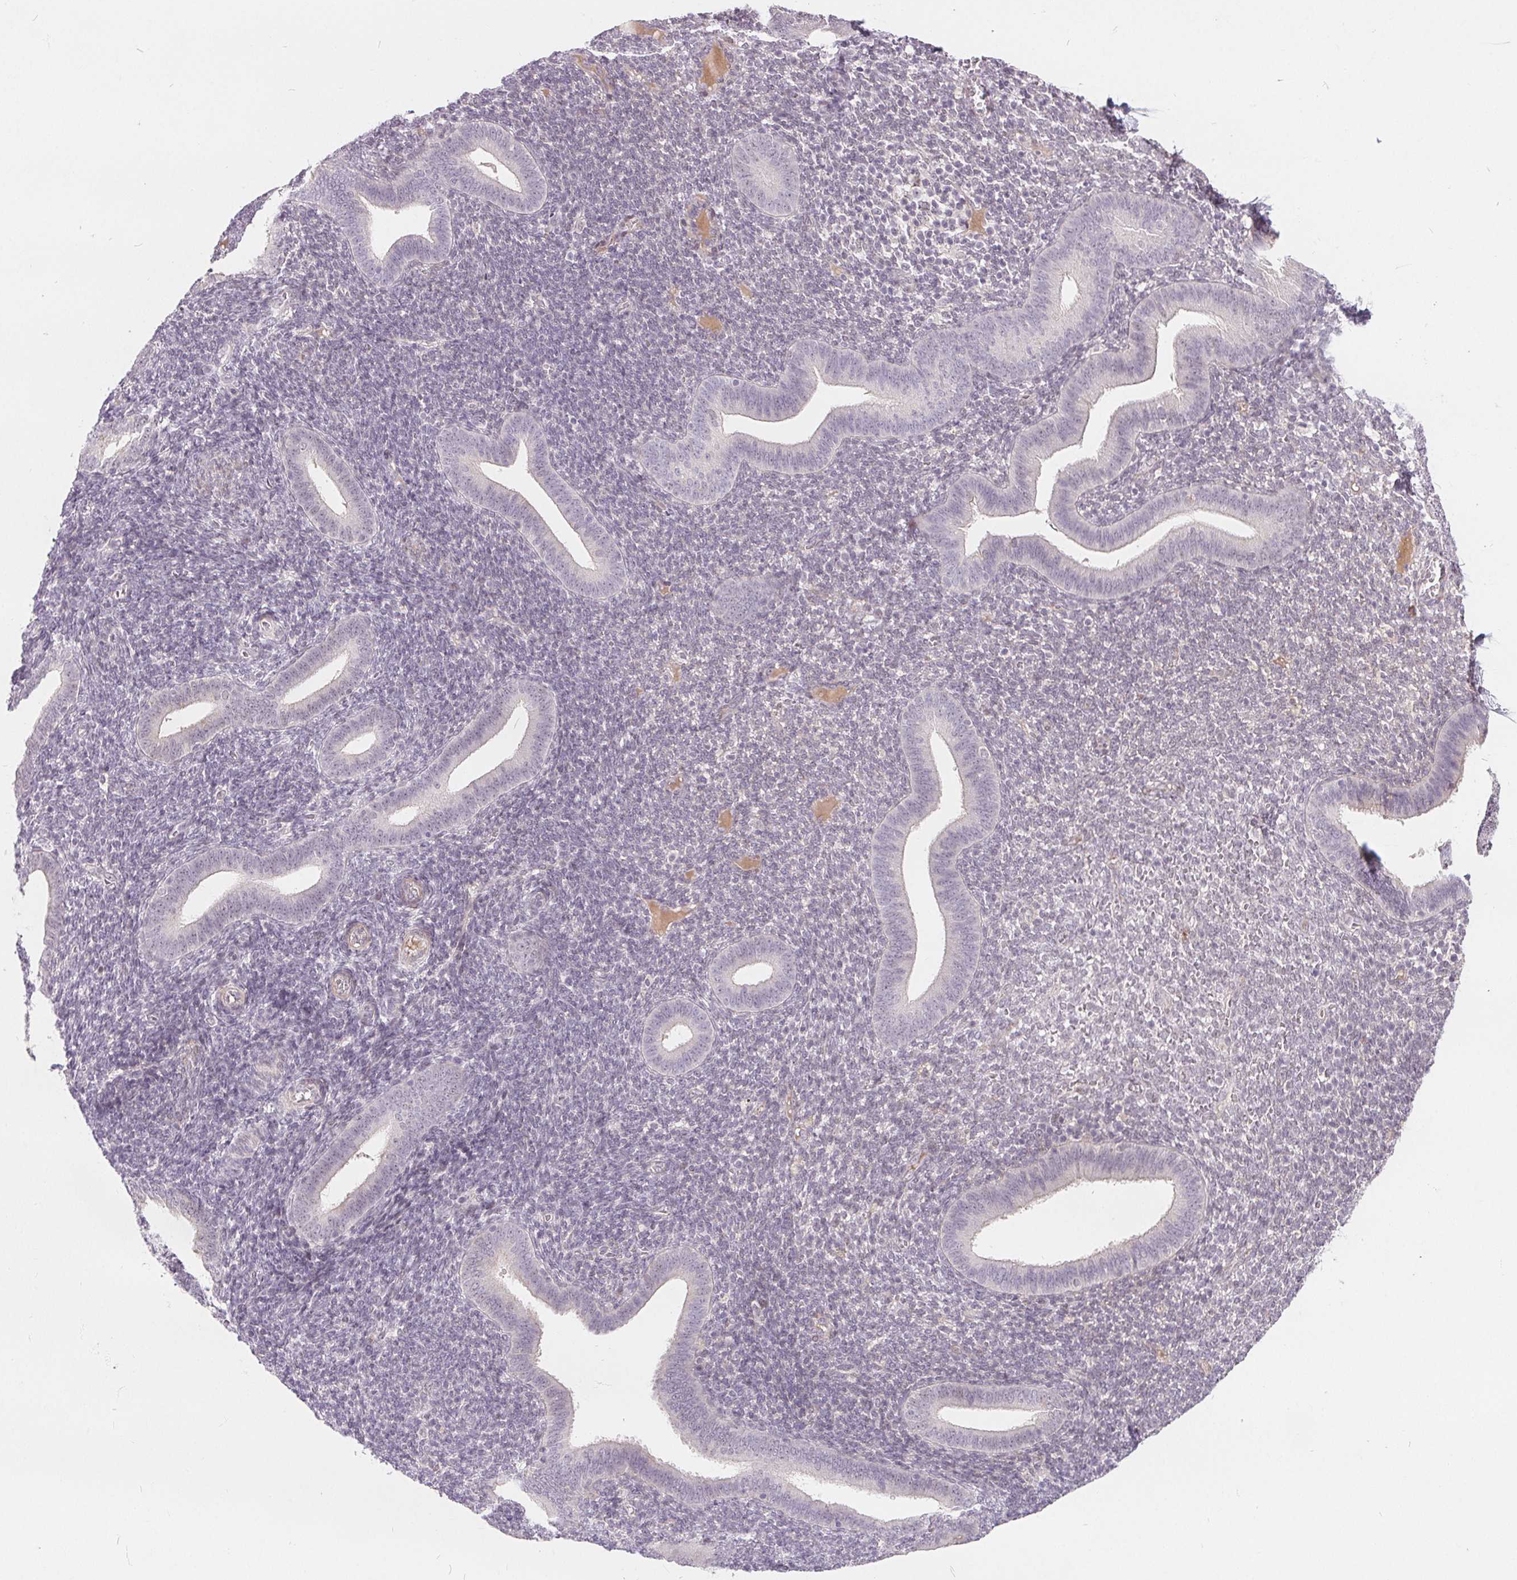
{"staining": {"intensity": "weak", "quantity": "<25%", "location": "nuclear"}, "tissue": "endometrium", "cell_type": "Cells in endometrial stroma", "image_type": "normal", "snomed": [{"axis": "morphology", "description": "Normal tissue, NOS"}, {"axis": "topography", "description": "Endometrium"}], "caption": "Immunohistochemistry histopathology image of benign endometrium: endometrium stained with DAB (3,3'-diaminobenzidine) exhibits no significant protein positivity in cells in endometrial stroma.", "gene": "NRG2", "patient": {"sex": "female", "age": 25}}